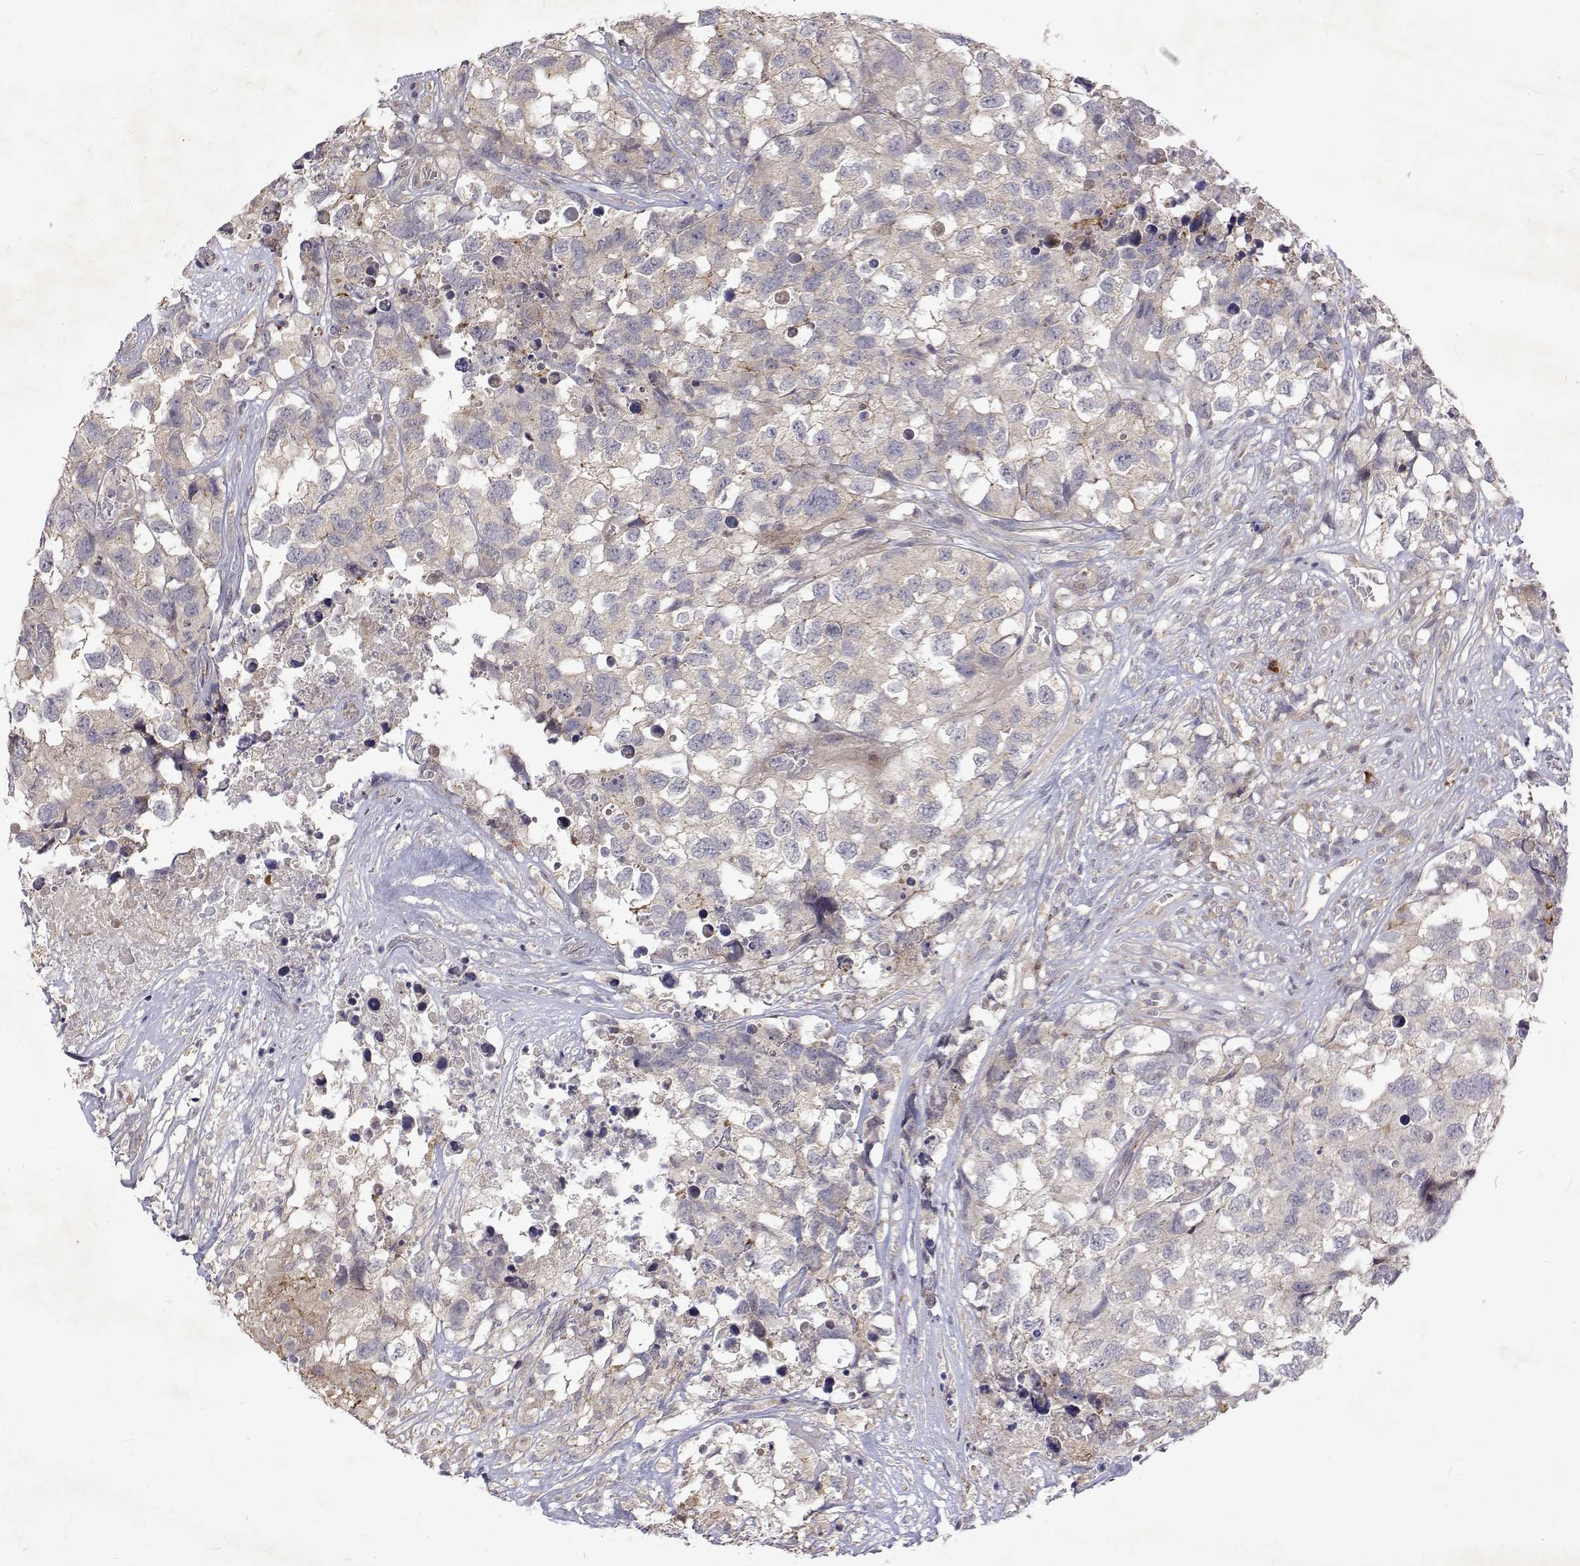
{"staining": {"intensity": "negative", "quantity": "none", "location": "none"}, "tissue": "testis cancer", "cell_type": "Tumor cells", "image_type": "cancer", "snomed": [{"axis": "morphology", "description": "Carcinoma, Embryonal, NOS"}, {"axis": "topography", "description": "Testis"}], "caption": "High magnification brightfield microscopy of testis cancer stained with DAB (3,3'-diaminobenzidine) (brown) and counterstained with hematoxylin (blue): tumor cells show no significant positivity. (Stains: DAB (3,3'-diaminobenzidine) IHC with hematoxylin counter stain, Microscopy: brightfield microscopy at high magnification).", "gene": "ALKBH8", "patient": {"sex": "male", "age": 83}}